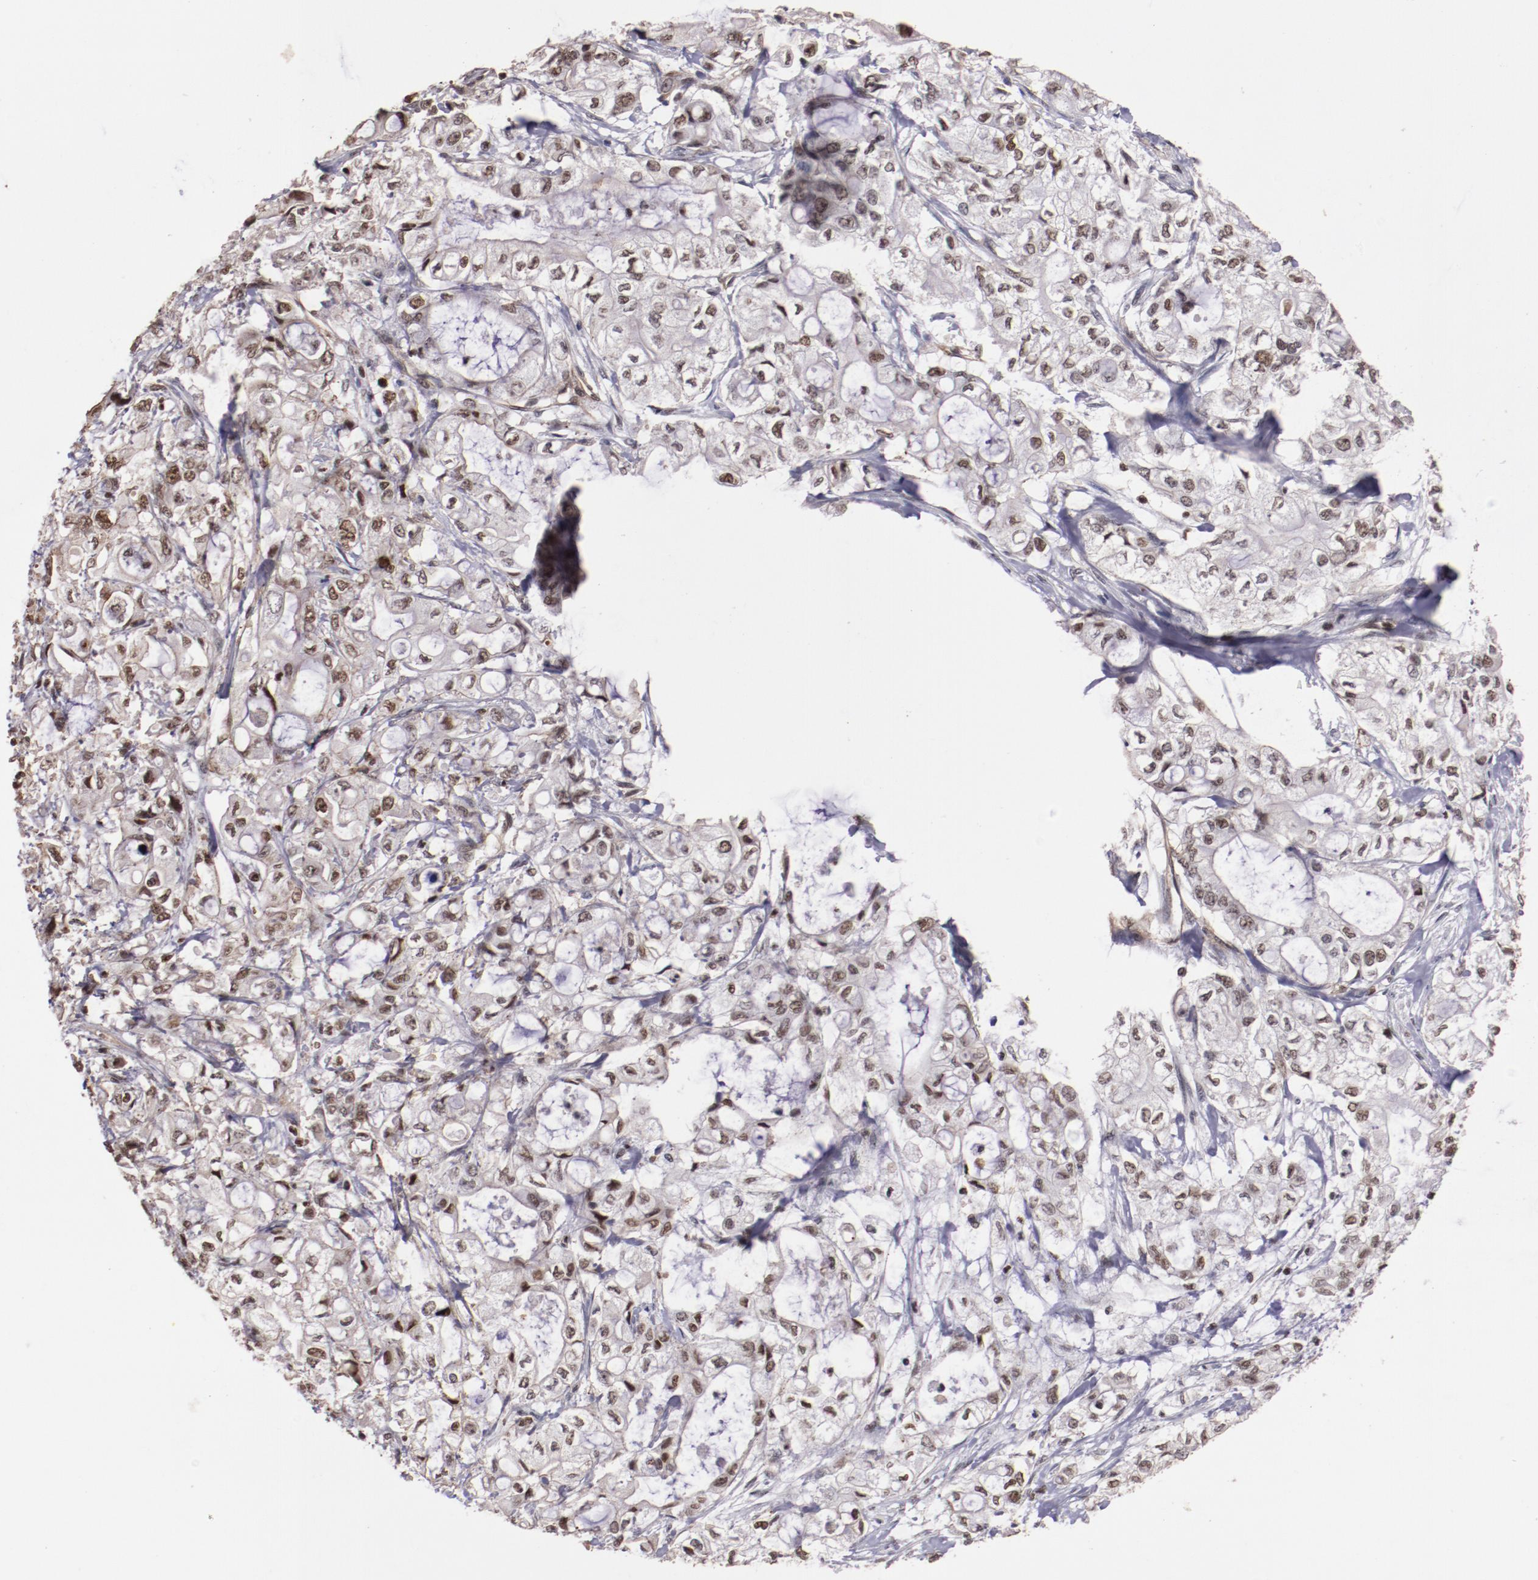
{"staining": {"intensity": "moderate", "quantity": "25%-75%", "location": "nuclear"}, "tissue": "pancreatic cancer", "cell_type": "Tumor cells", "image_type": "cancer", "snomed": [{"axis": "morphology", "description": "Adenocarcinoma, NOS"}, {"axis": "topography", "description": "Pancreas"}], "caption": "Adenocarcinoma (pancreatic) stained with a brown dye exhibits moderate nuclear positive positivity in about 25%-75% of tumor cells.", "gene": "STAG2", "patient": {"sex": "male", "age": 79}}